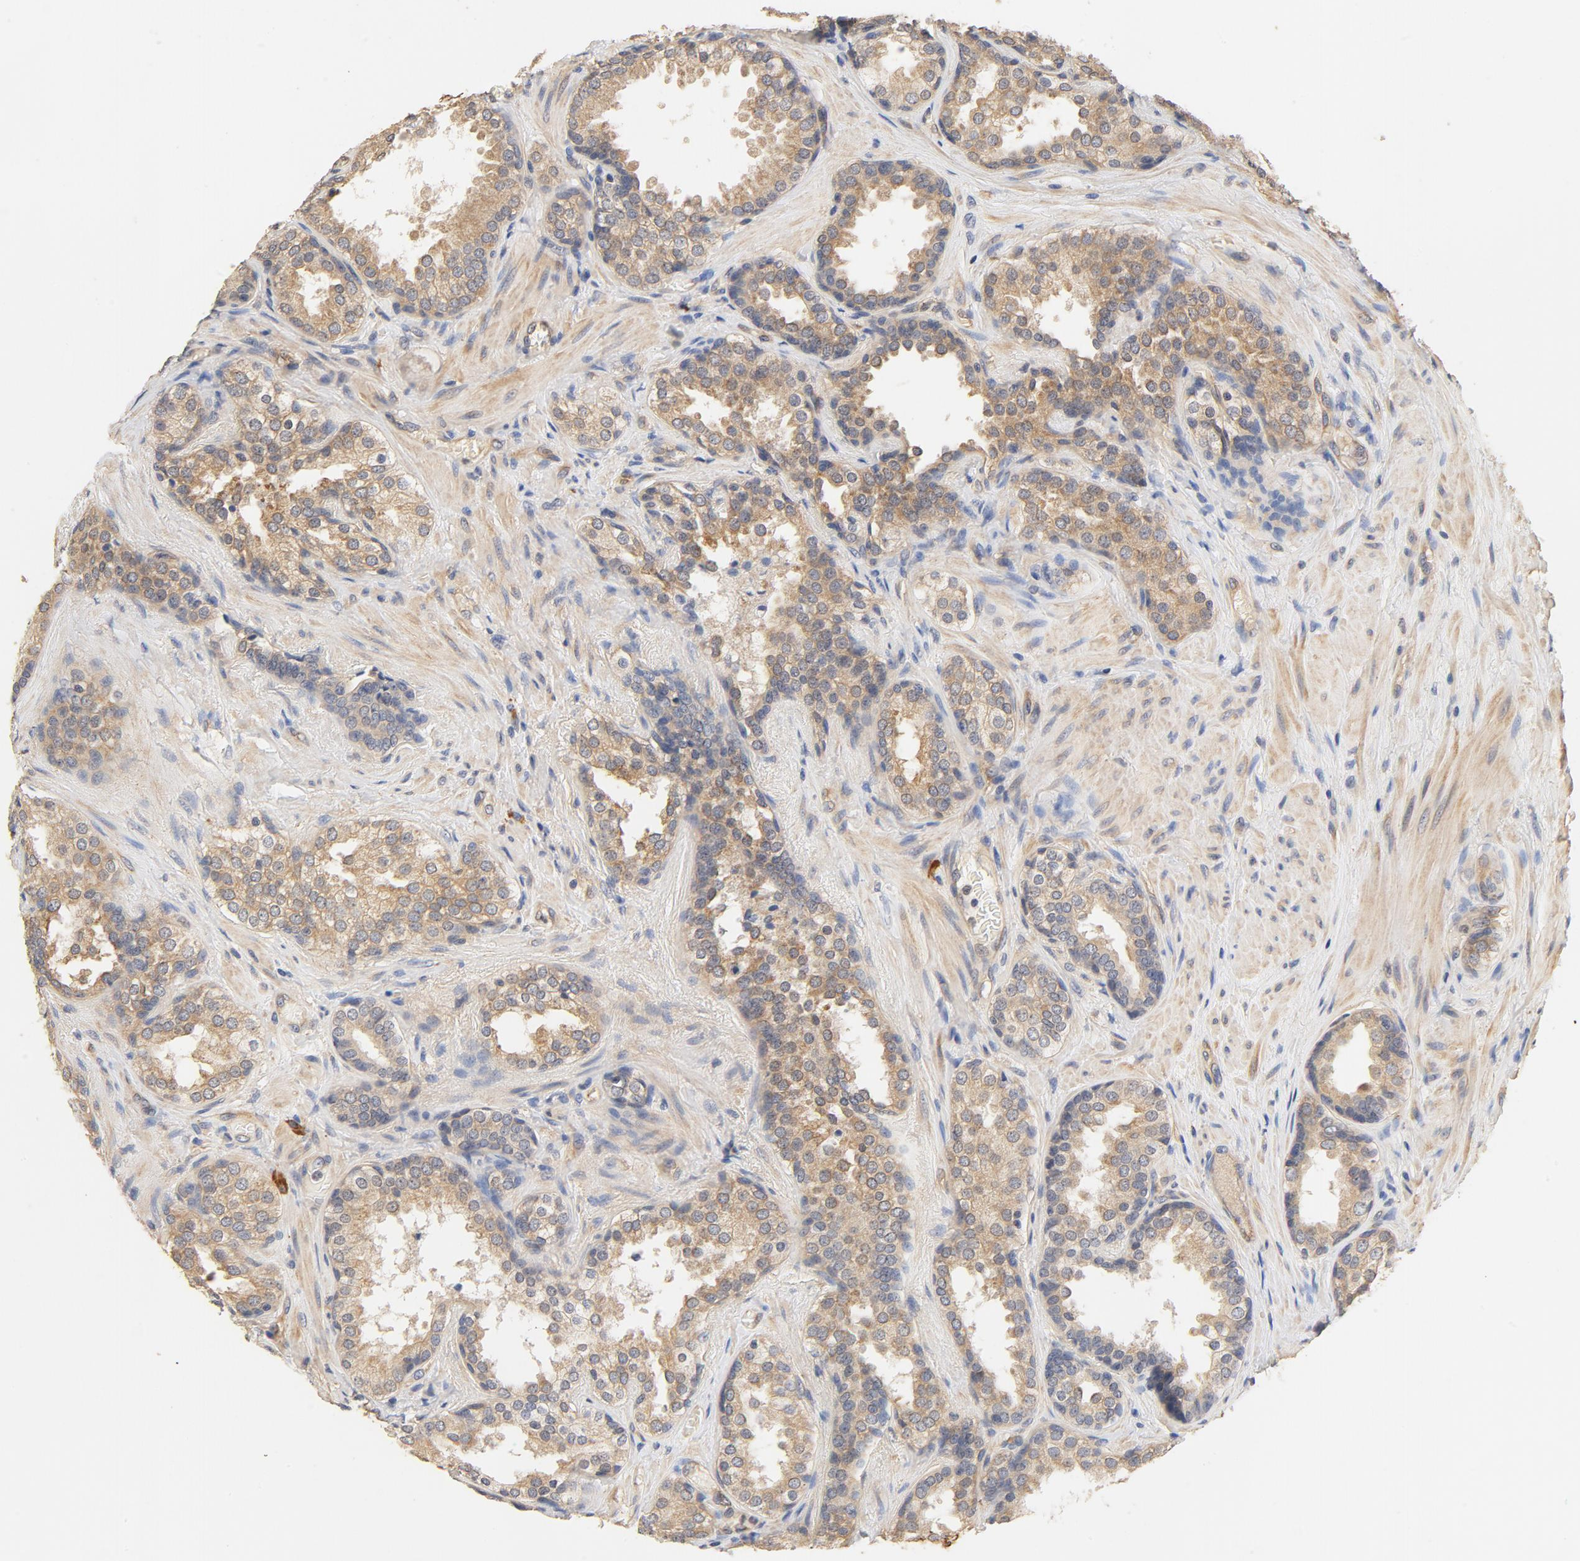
{"staining": {"intensity": "moderate", "quantity": ">75%", "location": "cytoplasmic/membranous"}, "tissue": "prostate cancer", "cell_type": "Tumor cells", "image_type": "cancer", "snomed": [{"axis": "morphology", "description": "Adenocarcinoma, High grade"}, {"axis": "topography", "description": "Prostate"}], "caption": "A high-resolution image shows immunohistochemistry staining of prostate cancer (high-grade adenocarcinoma), which reveals moderate cytoplasmic/membranous staining in approximately >75% of tumor cells.", "gene": "UBE2J1", "patient": {"sex": "male", "age": 70}}